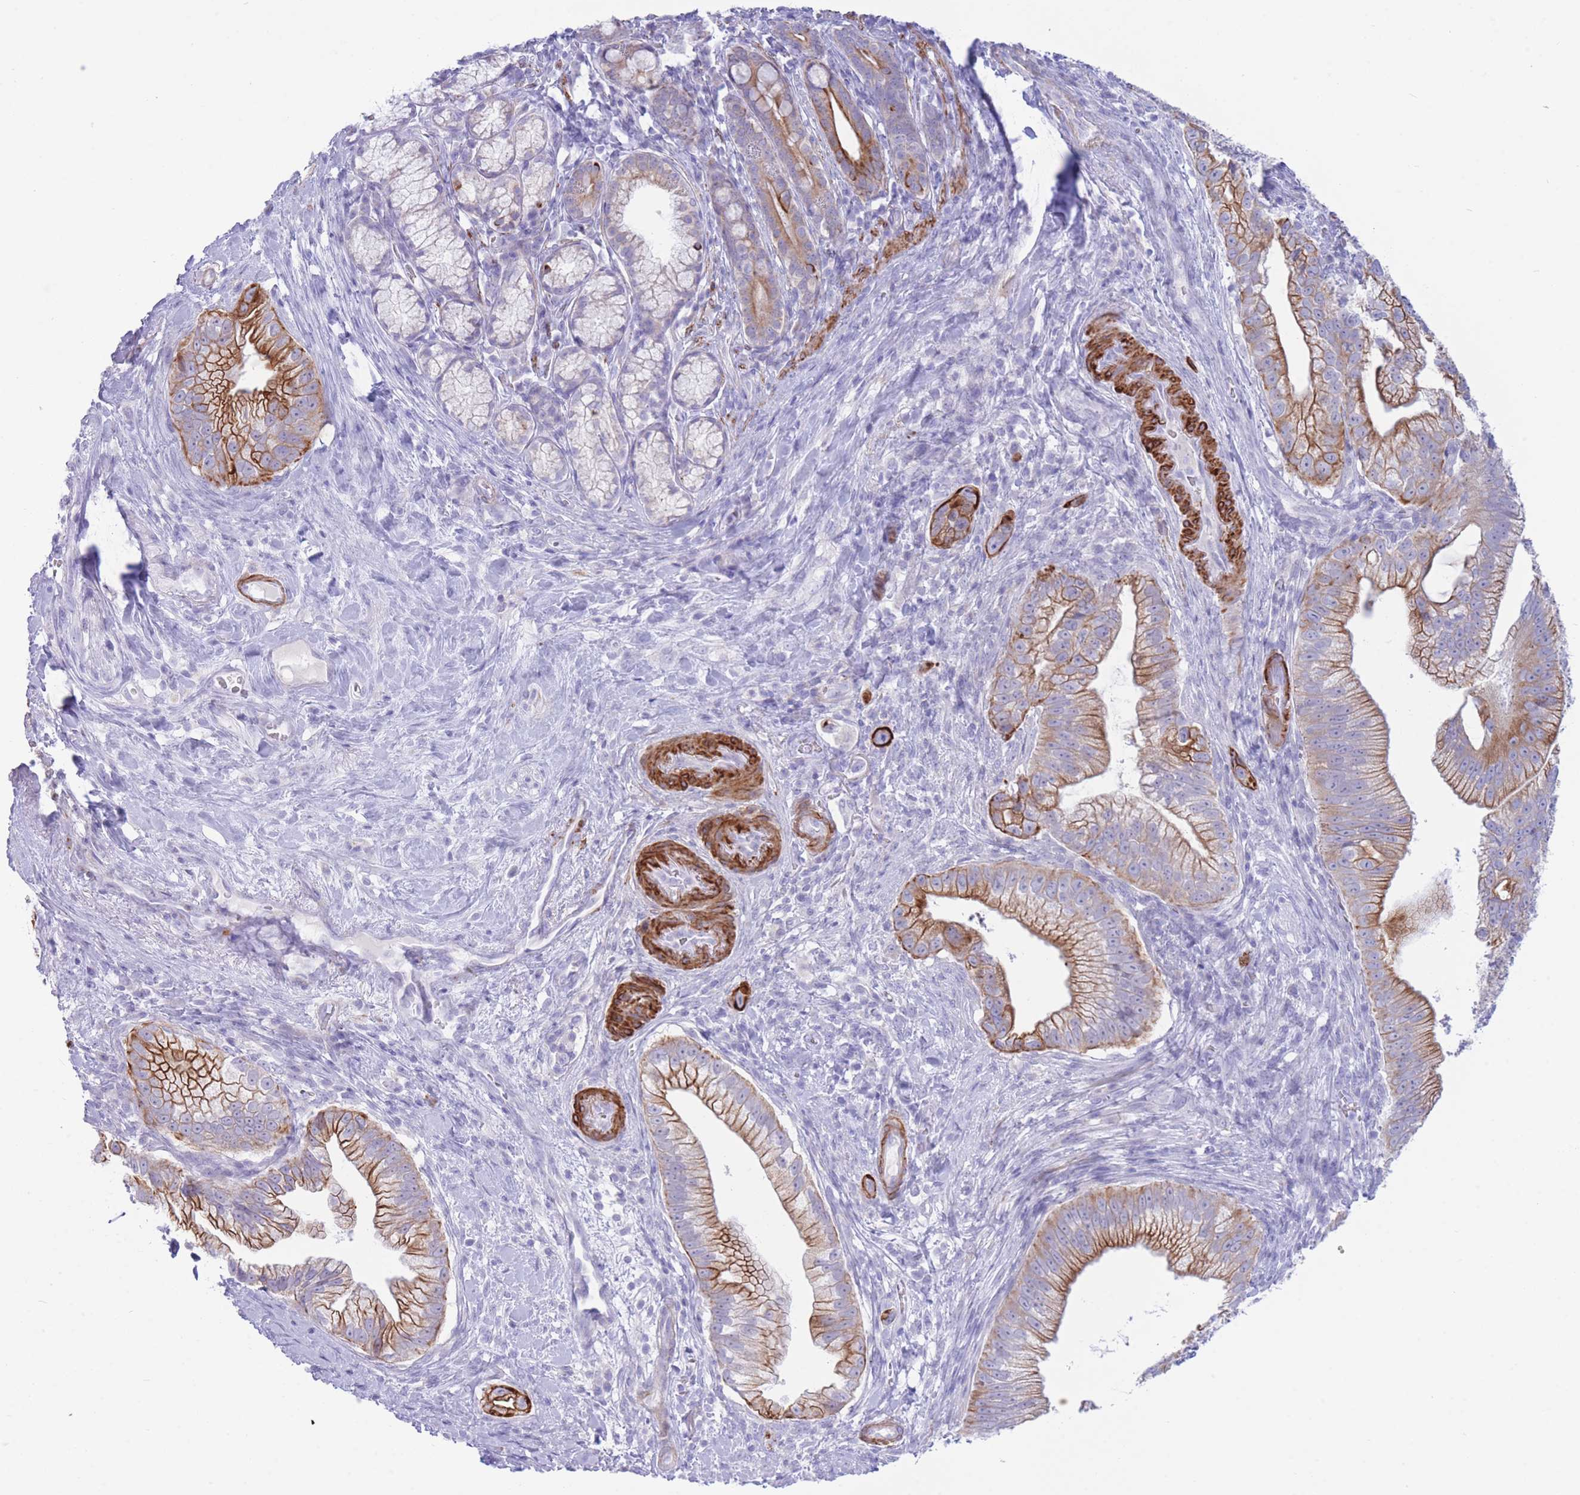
{"staining": {"intensity": "moderate", "quantity": ">75%", "location": "cytoplasmic/membranous"}, "tissue": "pancreatic cancer", "cell_type": "Tumor cells", "image_type": "cancer", "snomed": [{"axis": "morphology", "description": "Adenocarcinoma, NOS"}, {"axis": "topography", "description": "Pancreas"}], "caption": "Immunohistochemical staining of human pancreatic cancer exhibits medium levels of moderate cytoplasmic/membranous protein staining in about >75% of tumor cells. (DAB (3,3'-diaminobenzidine) IHC, brown staining for protein, blue staining for nuclei).", "gene": "VWA8", "patient": {"sex": "male", "age": 70}}